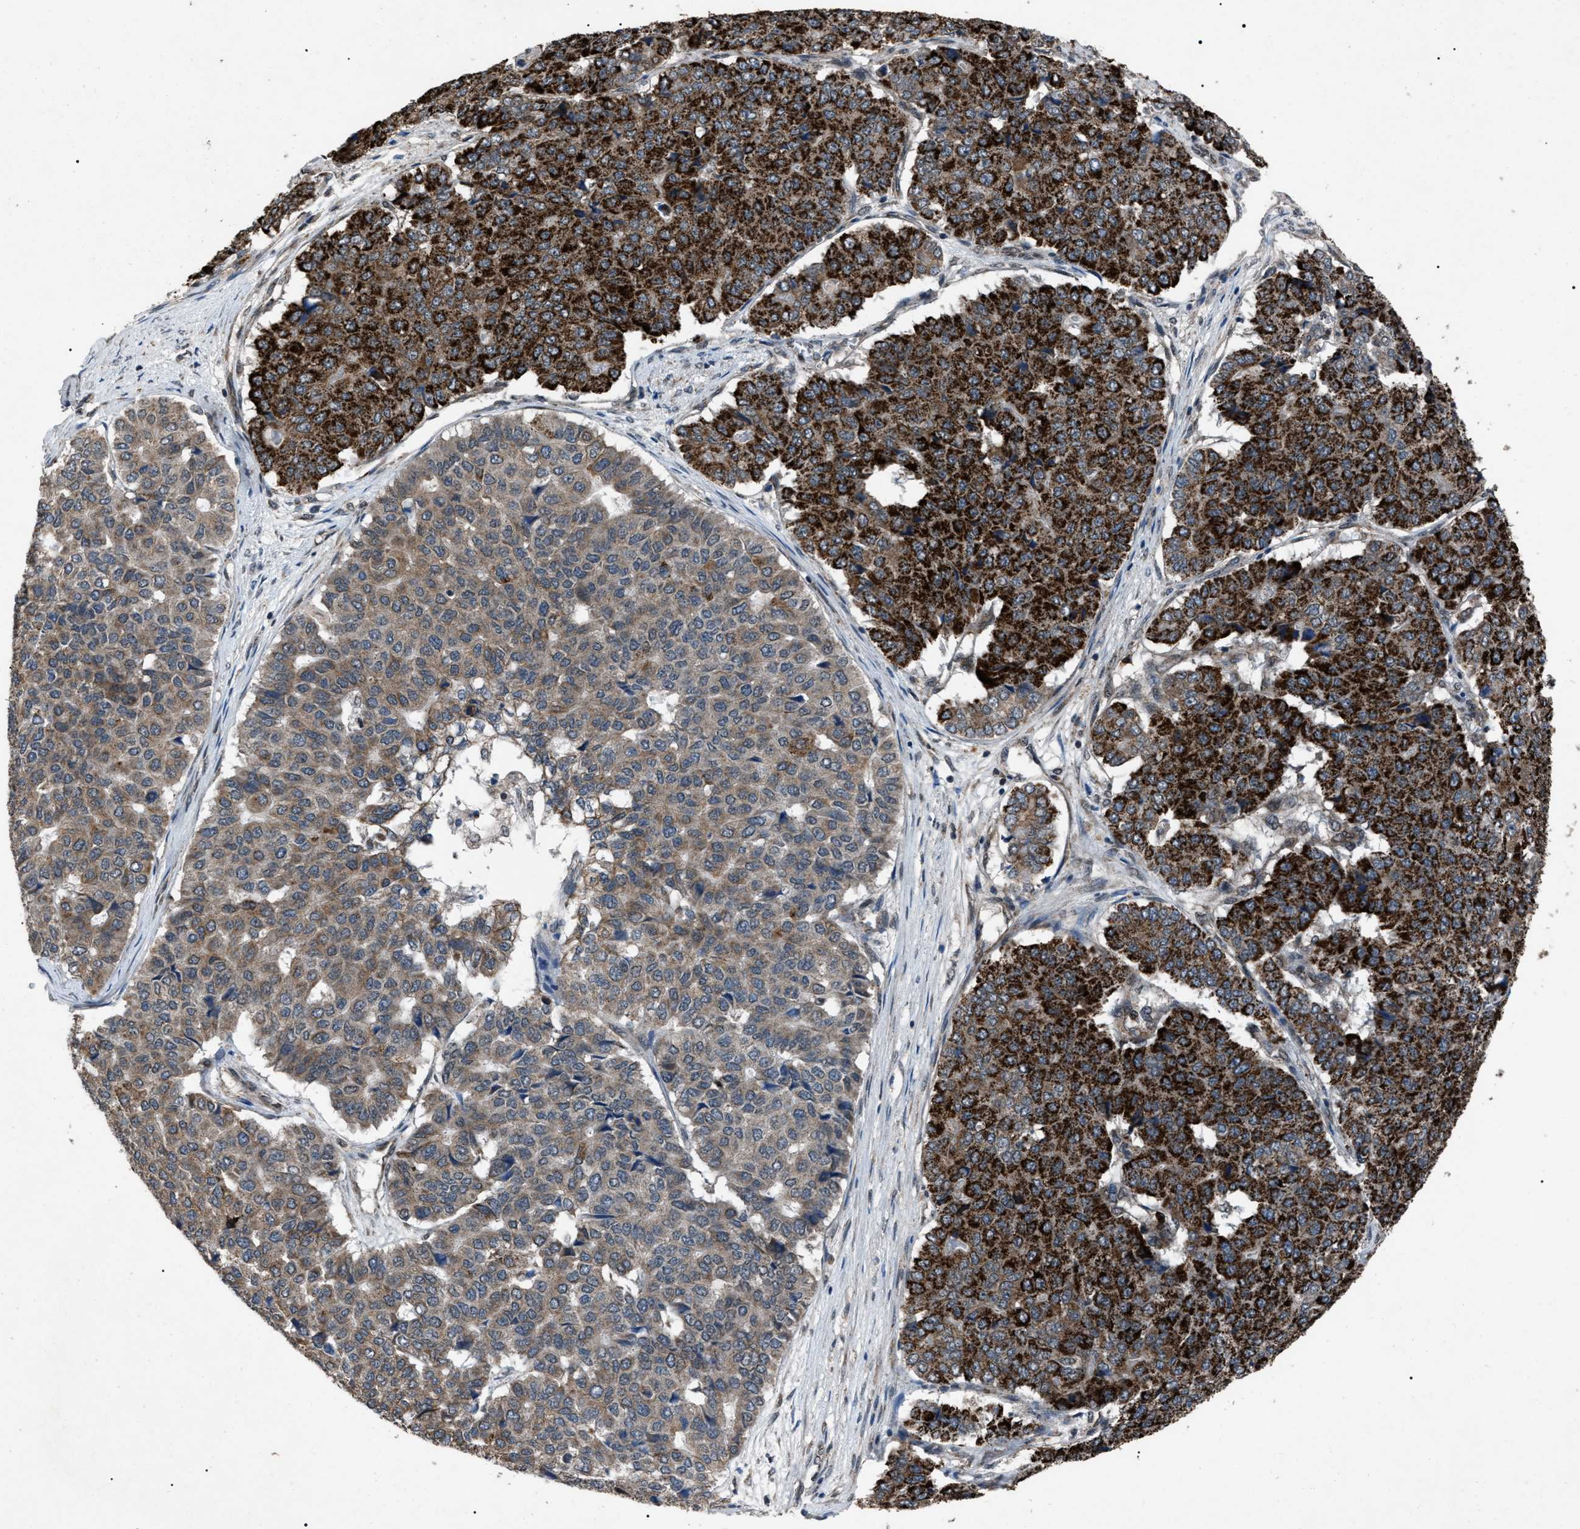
{"staining": {"intensity": "strong", "quantity": ">75%", "location": "cytoplasmic/membranous"}, "tissue": "pancreatic cancer", "cell_type": "Tumor cells", "image_type": "cancer", "snomed": [{"axis": "morphology", "description": "Adenocarcinoma, NOS"}, {"axis": "topography", "description": "Pancreas"}], "caption": "Immunohistochemical staining of pancreatic cancer exhibits strong cytoplasmic/membranous protein positivity in approximately >75% of tumor cells.", "gene": "ZFAND2A", "patient": {"sex": "male", "age": 50}}